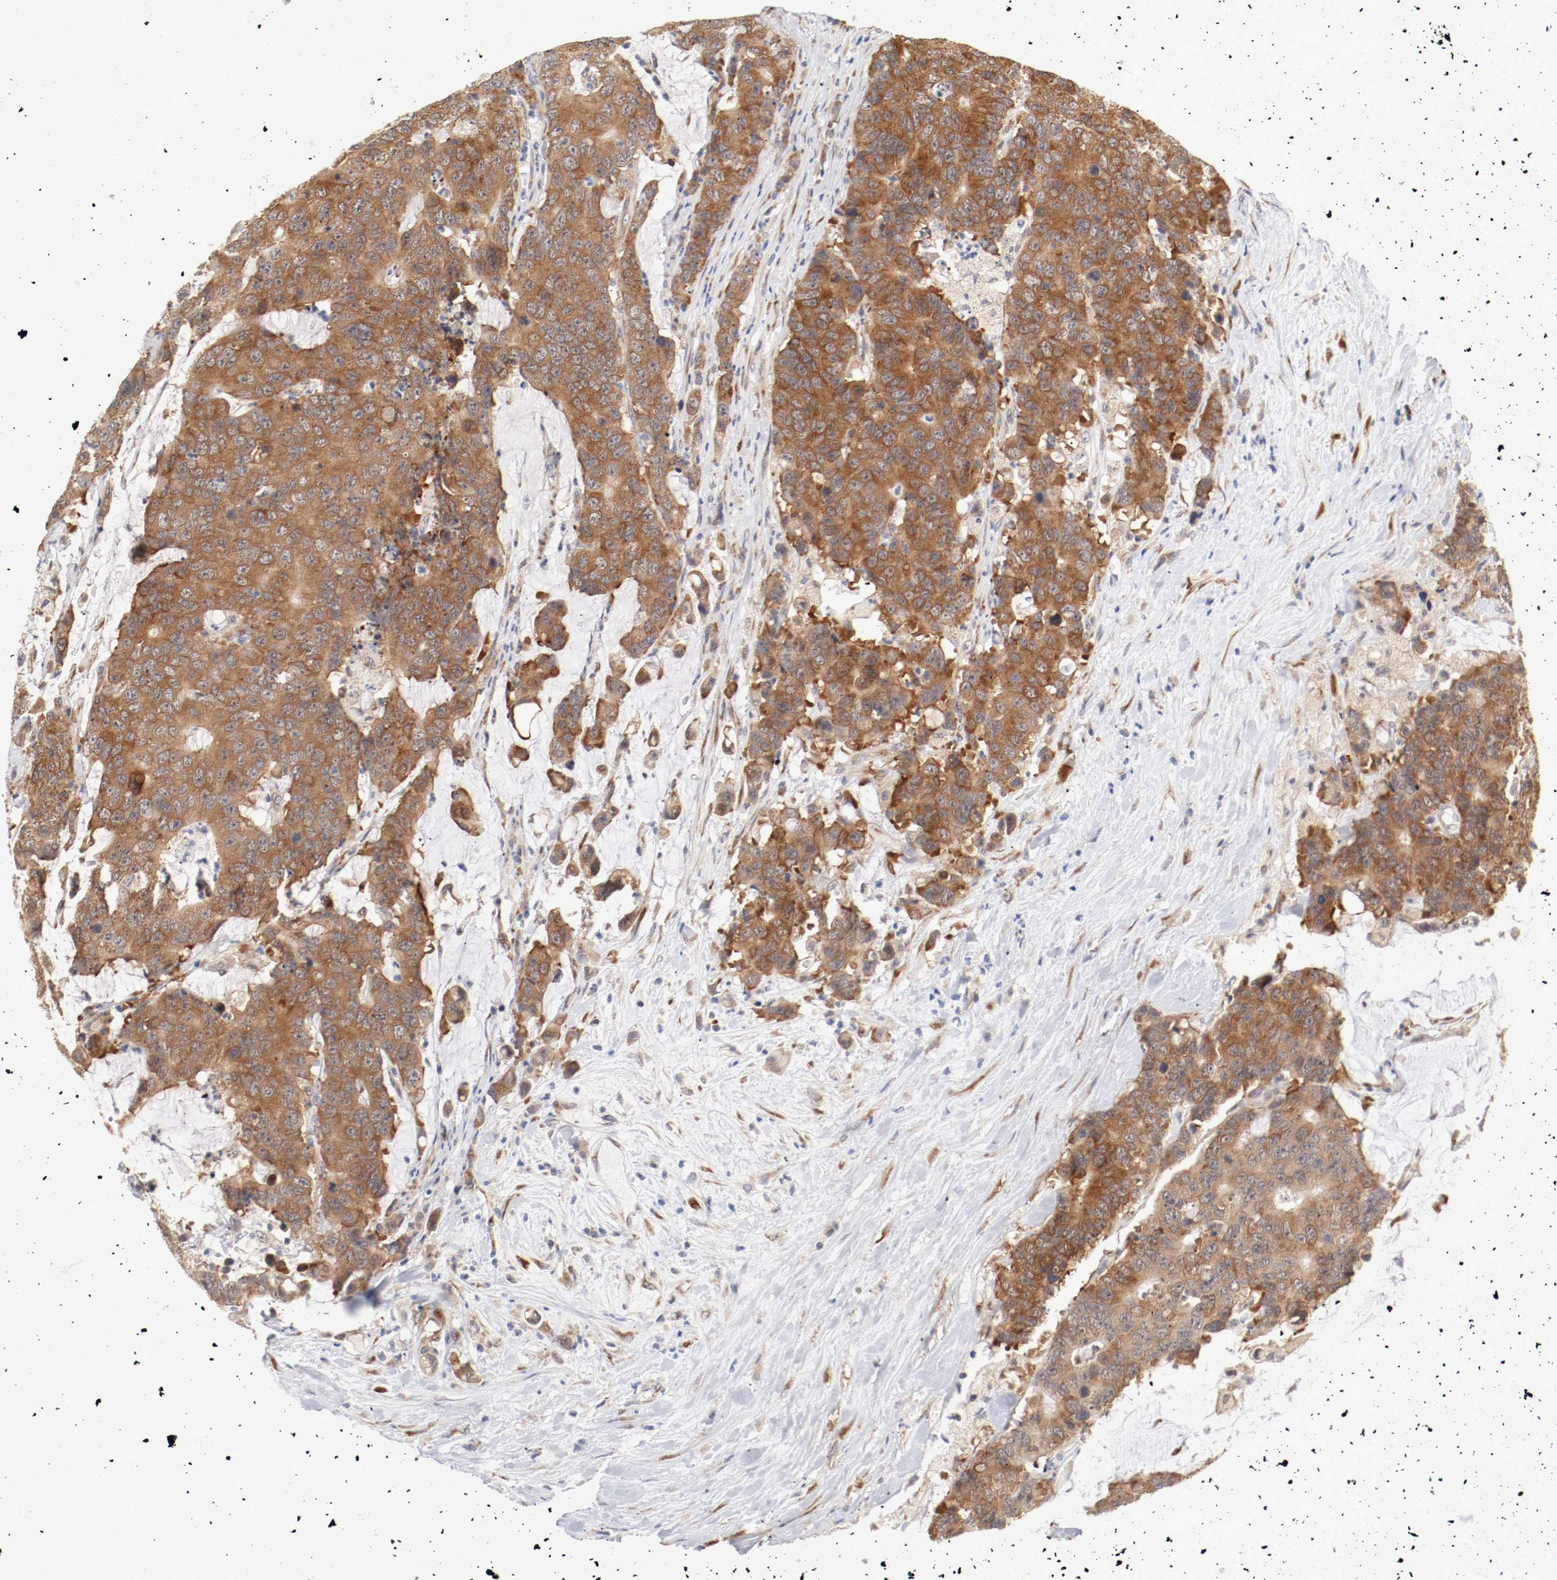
{"staining": {"intensity": "moderate", "quantity": ">75%", "location": "cytoplasmic/membranous"}, "tissue": "colorectal cancer", "cell_type": "Tumor cells", "image_type": "cancer", "snomed": [{"axis": "morphology", "description": "Adenocarcinoma, NOS"}, {"axis": "topography", "description": "Colon"}], "caption": "This histopathology image demonstrates colorectal cancer stained with immunohistochemistry (IHC) to label a protein in brown. The cytoplasmic/membranous of tumor cells show moderate positivity for the protein. Nuclei are counter-stained blue.", "gene": "FKBP3", "patient": {"sex": "female", "age": 86}}